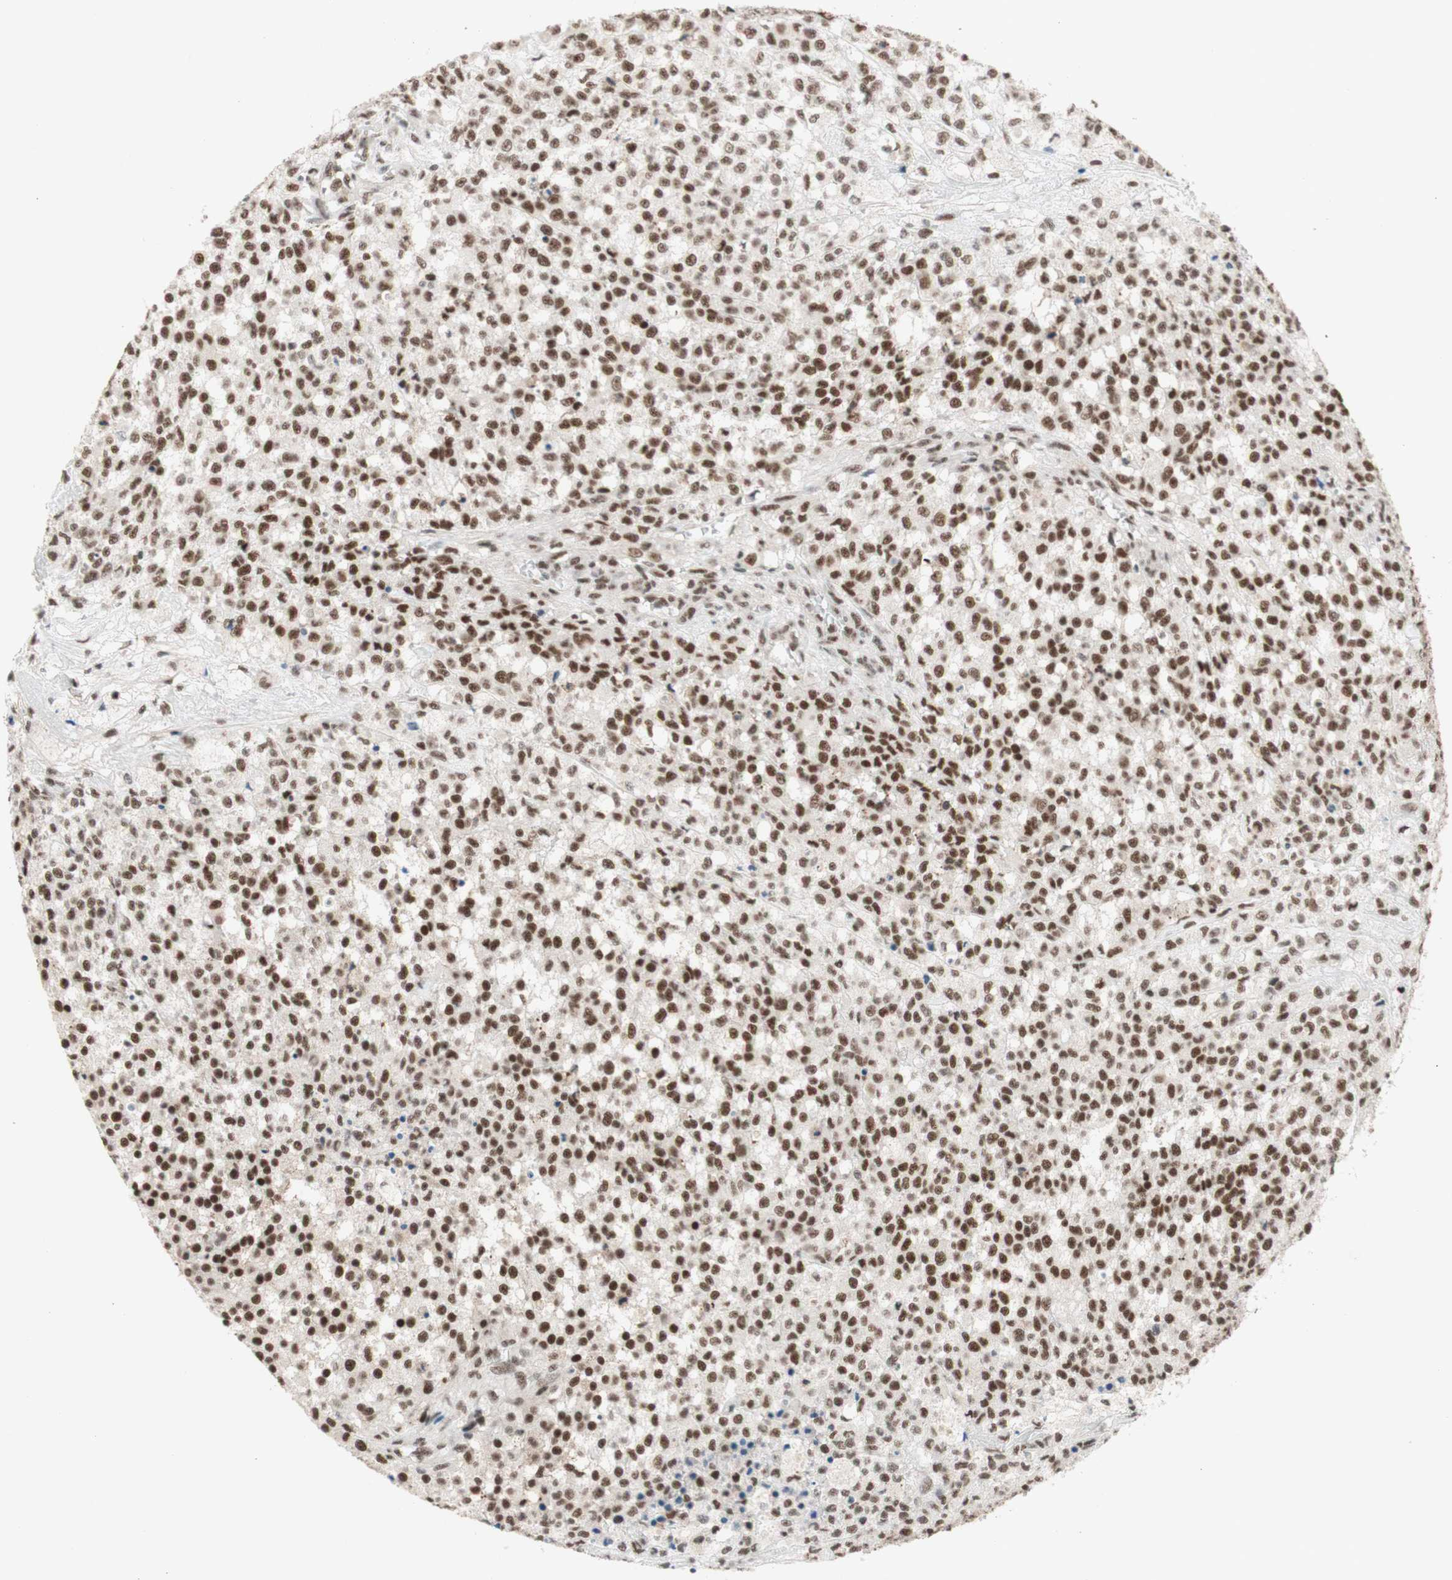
{"staining": {"intensity": "strong", "quantity": ">75%", "location": "nuclear"}, "tissue": "testis cancer", "cell_type": "Tumor cells", "image_type": "cancer", "snomed": [{"axis": "morphology", "description": "Seminoma, NOS"}, {"axis": "topography", "description": "Testis"}], "caption": "Tumor cells show strong nuclear staining in about >75% of cells in testis cancer (seminoma).", "gene": "PRPF19", "patient": {"sex": "male", "age": 59}}